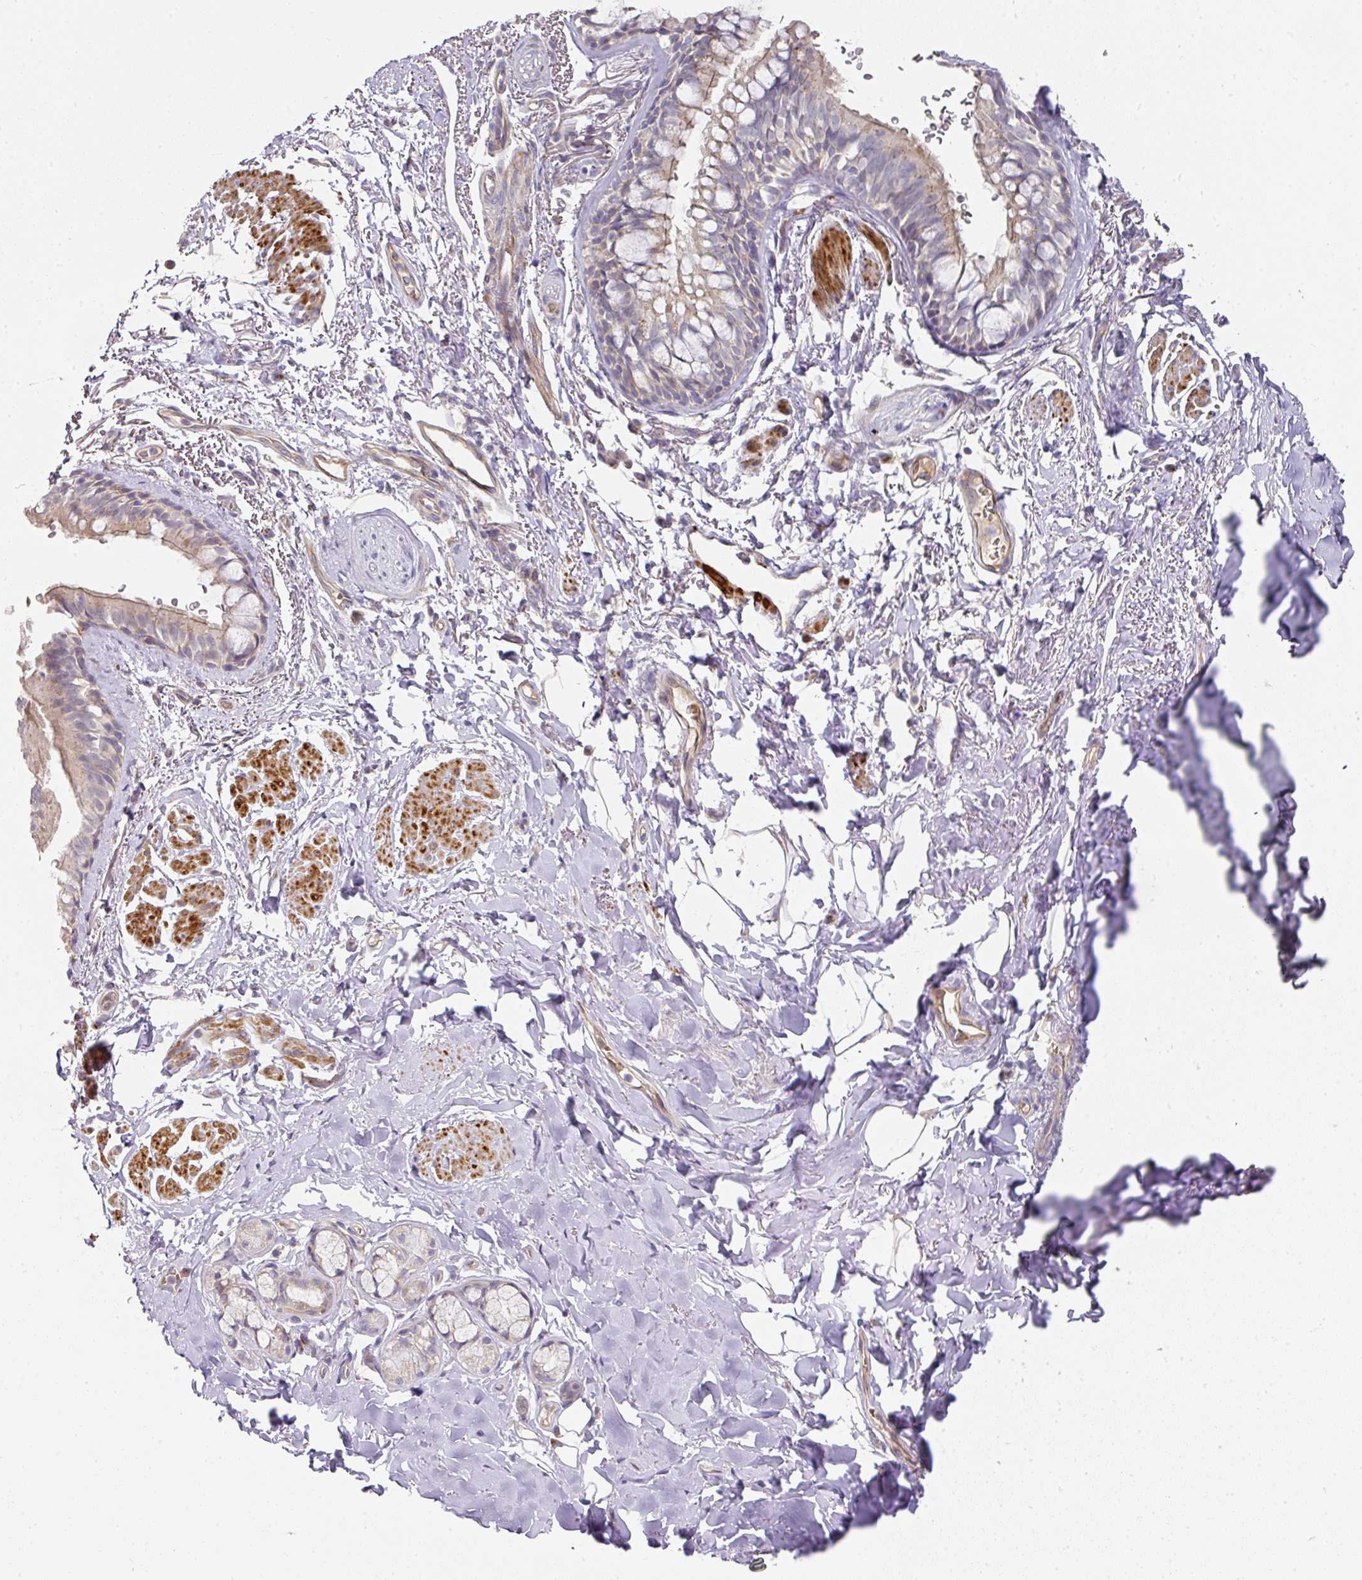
{"staining": {"intensity": "weak", "quantity": "25%-75%", "location": "cytoplasmic/membranous"}, "tissue": "bronchus", "cell_type": "Respiratory epithelial cells", "image_type": "normal", "snomed": [{"axis": "morphology", "description": "Normal tissue, NOS"}, {"axis": "topography", "description": "Bronchus"}], "caption": "Human bronchus stained with a brown dye displays weak cytoplasmic/membranous positive staining in about 25%-75% of respiratory epithelial cells.", "gene": "TARM1", "patient": {"sex": "male", "age": 67}}